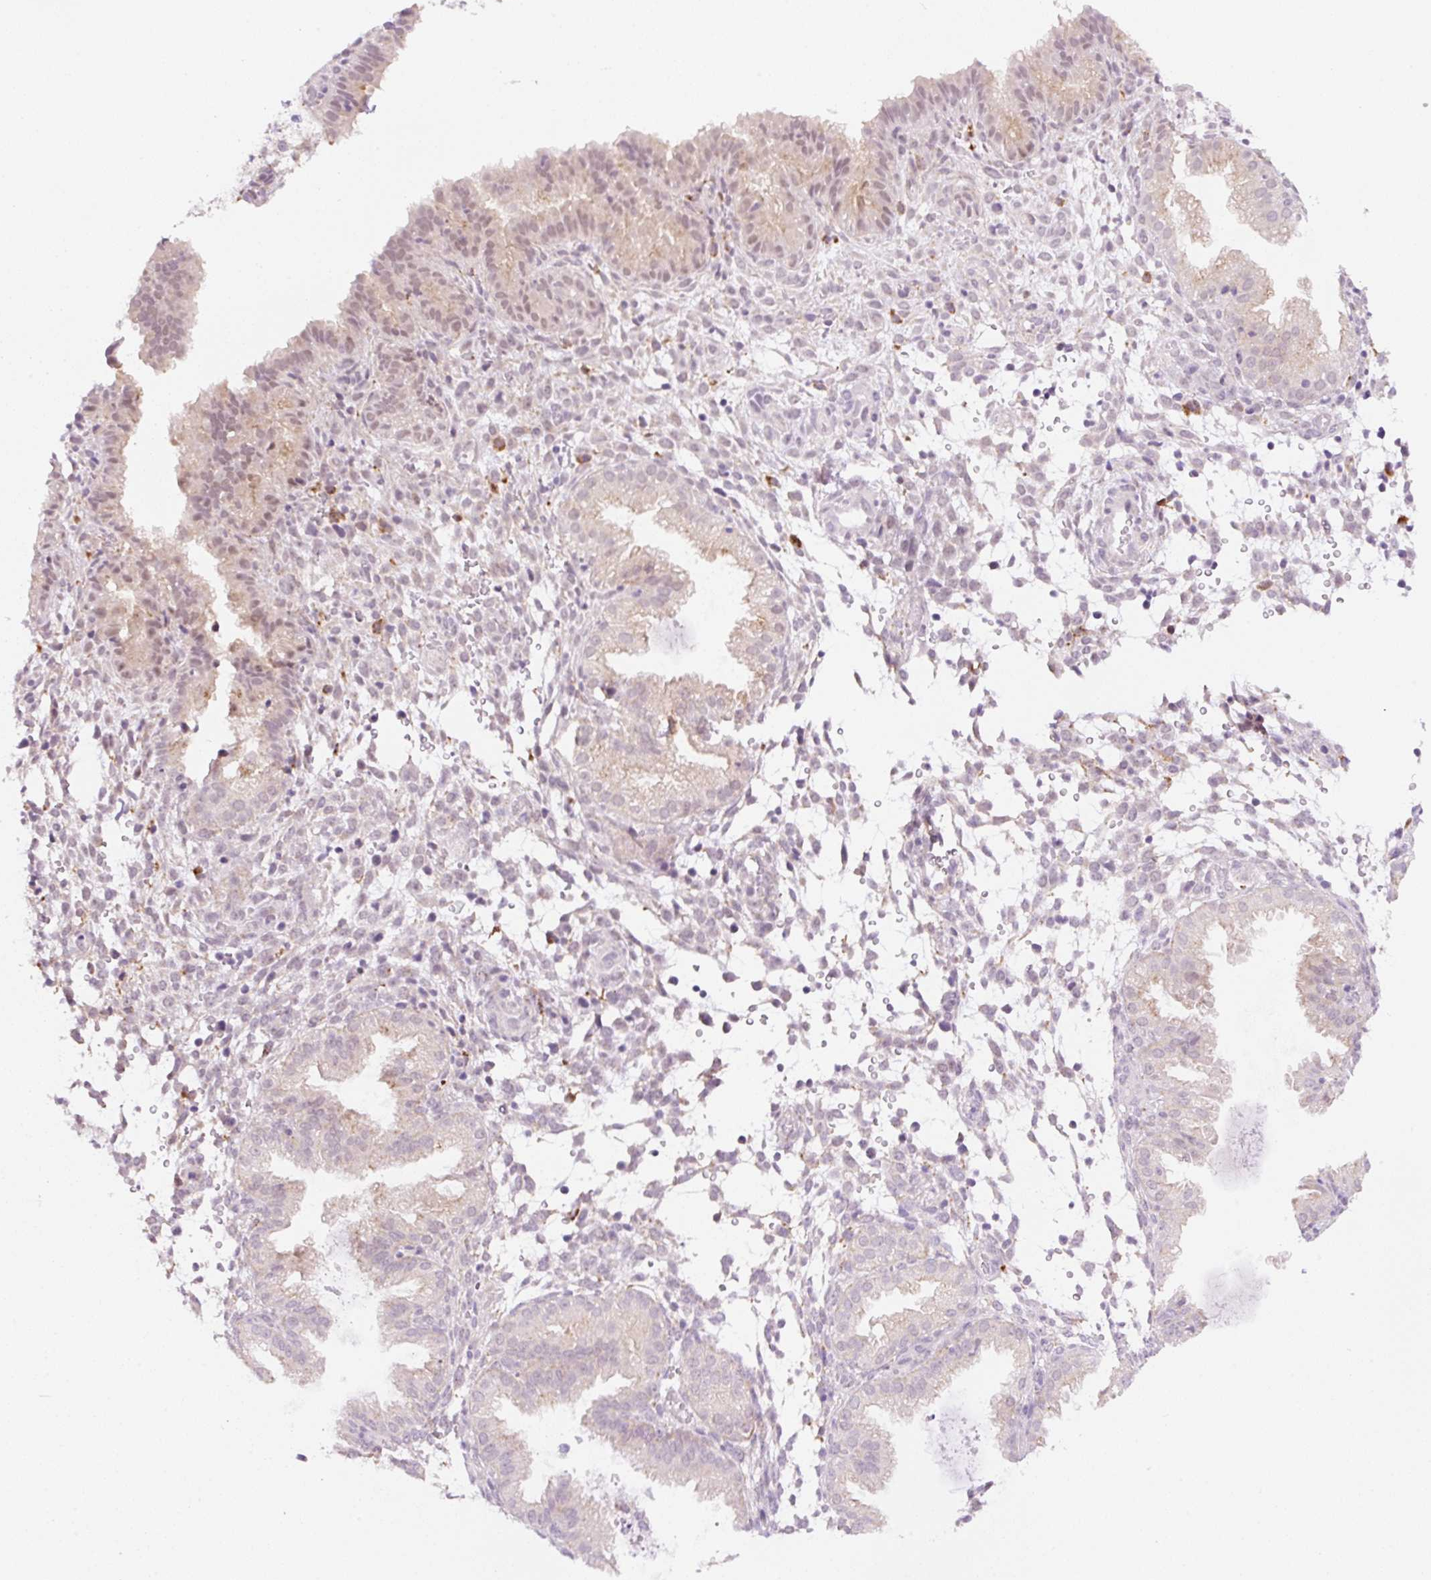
{"staining": {"intensity": "moderate", "quantity": "<25%", "location": "cytoplasmic/membranous"}, "tissue": "endometrium", "cell_type": "Cells in endometrial stroma", "image_type": "normal", "snomed": [{"axis": "morphology", "description": "Normal tissue, NOS"}, {"axis": "topography", "description": "Endometrium"}], "caption": "DAB (3,3'-diaminobenzidine) immunohistochemical staining of unremarkable endometrium shows moderate cytoplasmic/membranous protein expression in about <25% of cells in endometrial stroma. The staining was performed using DAB (3,3'-diaminobenzidine), with brown indicating positive protein expression. Nuclei are stained blue with hematoxylin.", "gene": "CEBPZOS", "patient": {"sex": "female", "age": 33}}